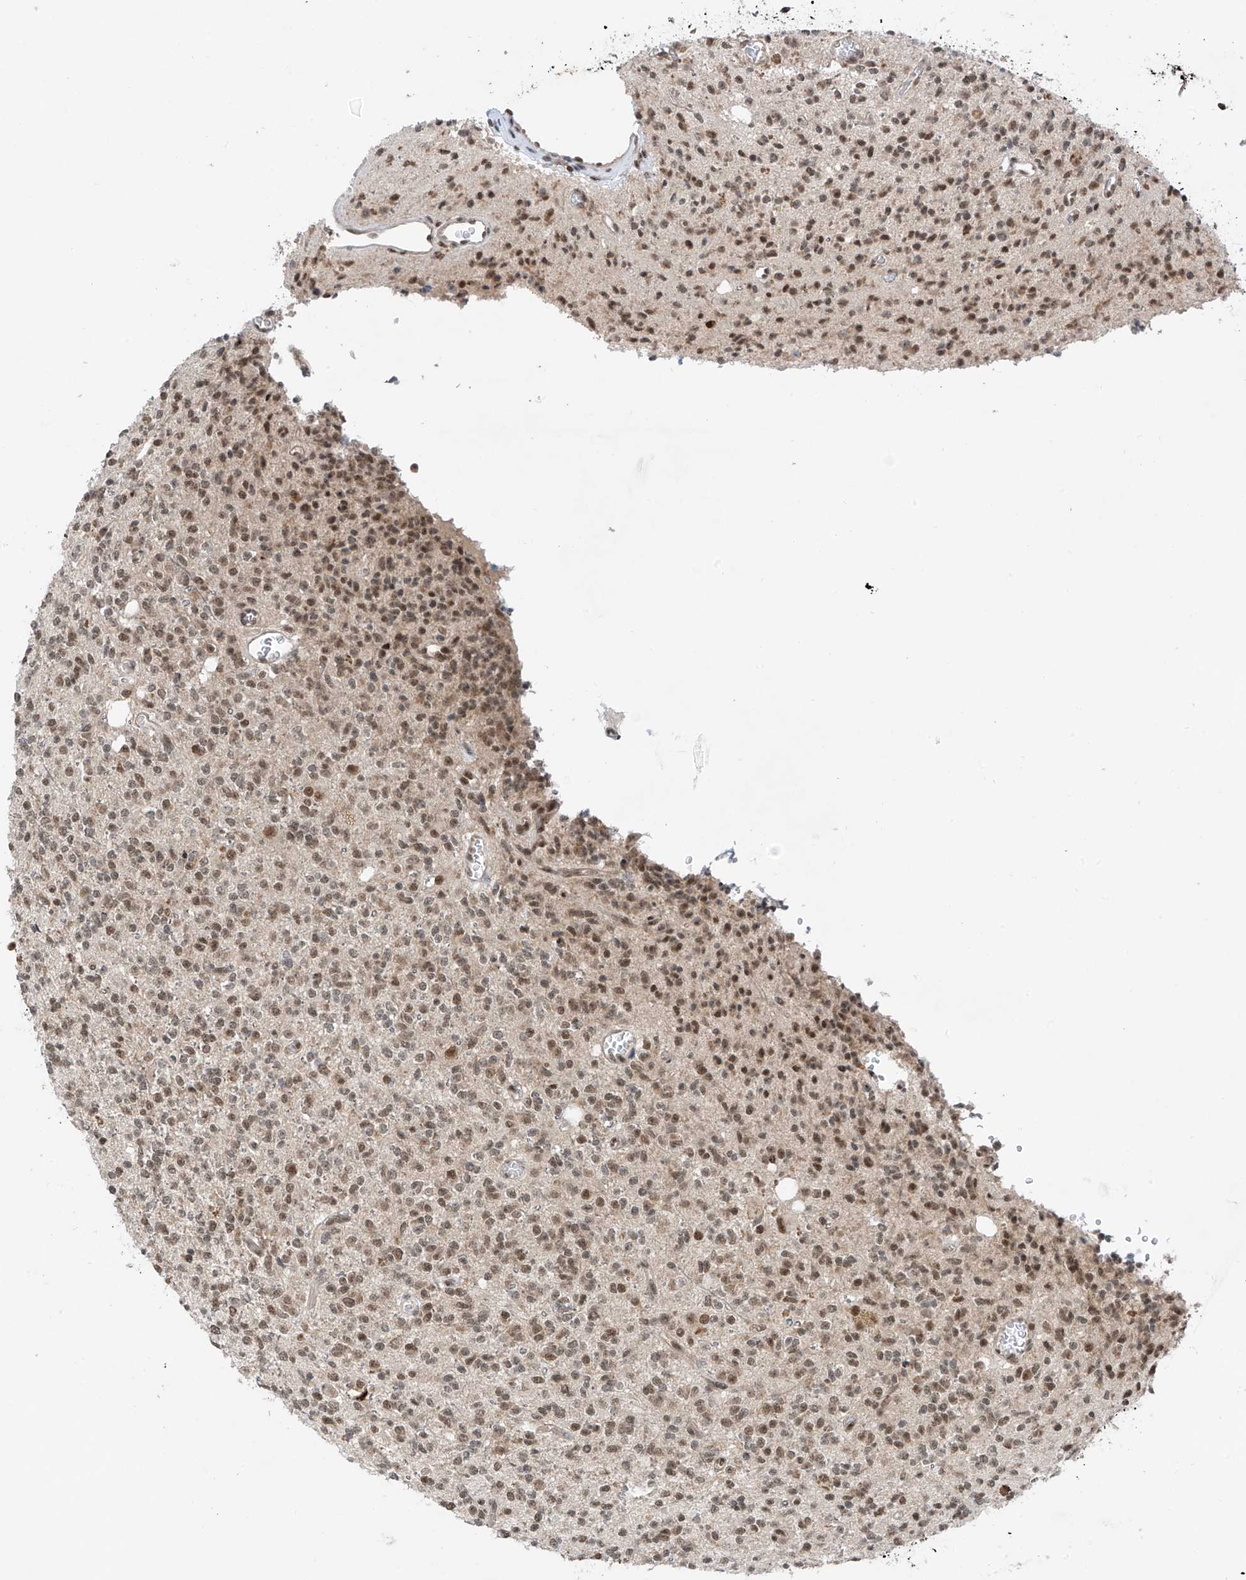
{"staining": {"intensity": "moderate", "quantity": ">75%", "location": "nuclear"}, "tissue": "glioma", "cell_type": "Tumor cells", "image_type": "cancer", "snomed": [{"axis": "morphology", "description": "Glioma, malignant, High grade"}, {"axis": "topography", "description": "Brain"}], "caption": "A brown stain highlights moderate nuclear expression of a protein in human glioma tumor cells.", "gene": "RPAIN", "patient": {"sex": "male", "age": 34}}